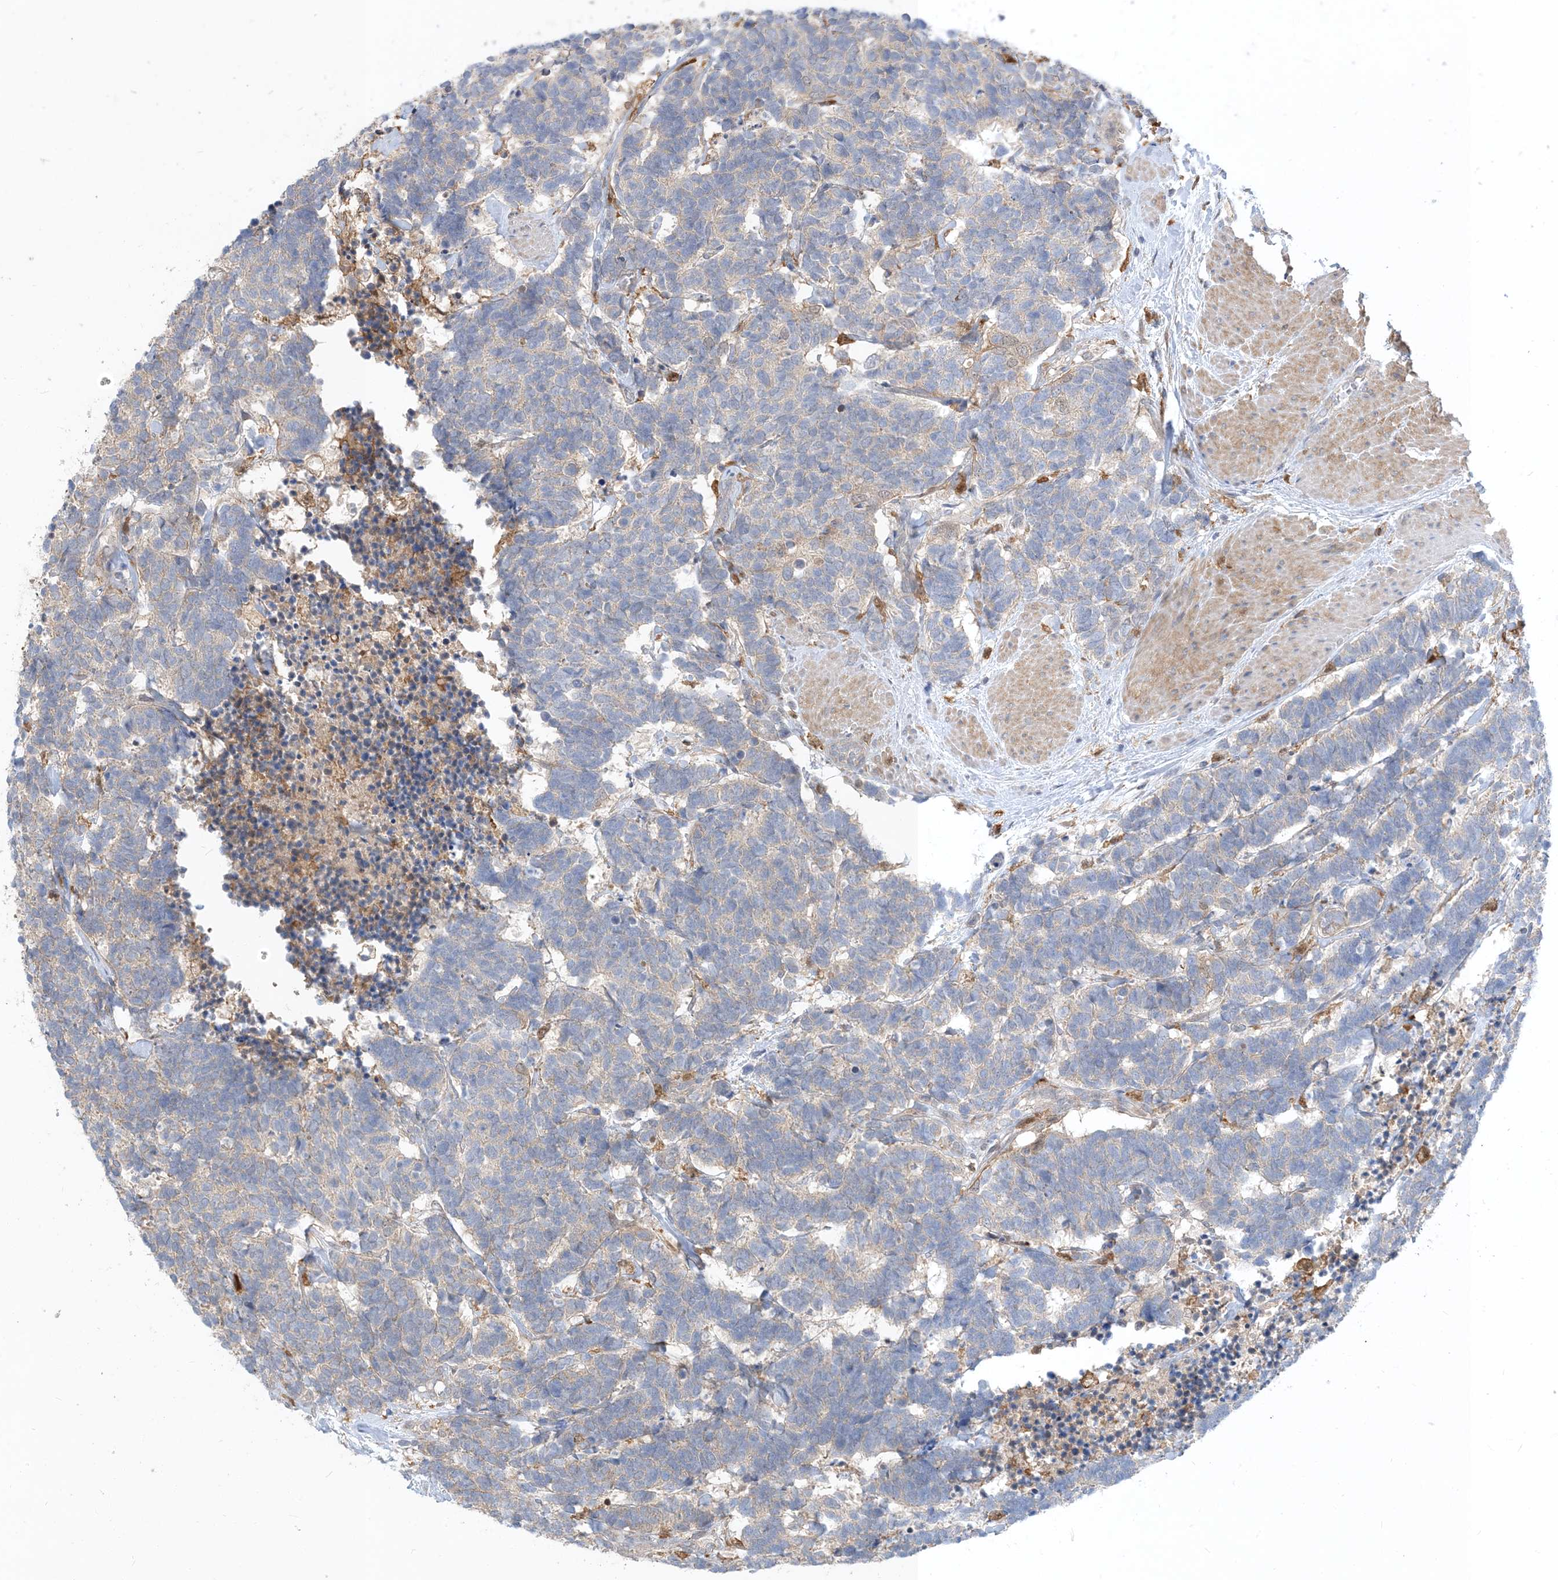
{"staining": {"intensity": "negative", "quantity": "none", "location": "none"}, "tissue": "carcinoid", "cell_type": "Tumor cells", "image_type": "cancer", "snomed": [{"axis": "morphology", "description": "Carcinoma, NOS"}, {"axis": "morphology", "description": "Carcinoid, malignant, NOS"}, {"axis": "topography", "description": "Urinary bladder"}], "caption": "DAB (3,3'-diaminobenzidine) immunohistochemical staining of carcinoid displays no significant expression in tumor cells. The staining is performed using DAB (3,3'-diaminobenzidine) brown chromogen with nuclei counter-stained in using hematoxylin.", "gene": "NAGK", "patient": {"sex": "male", "age": 57}}